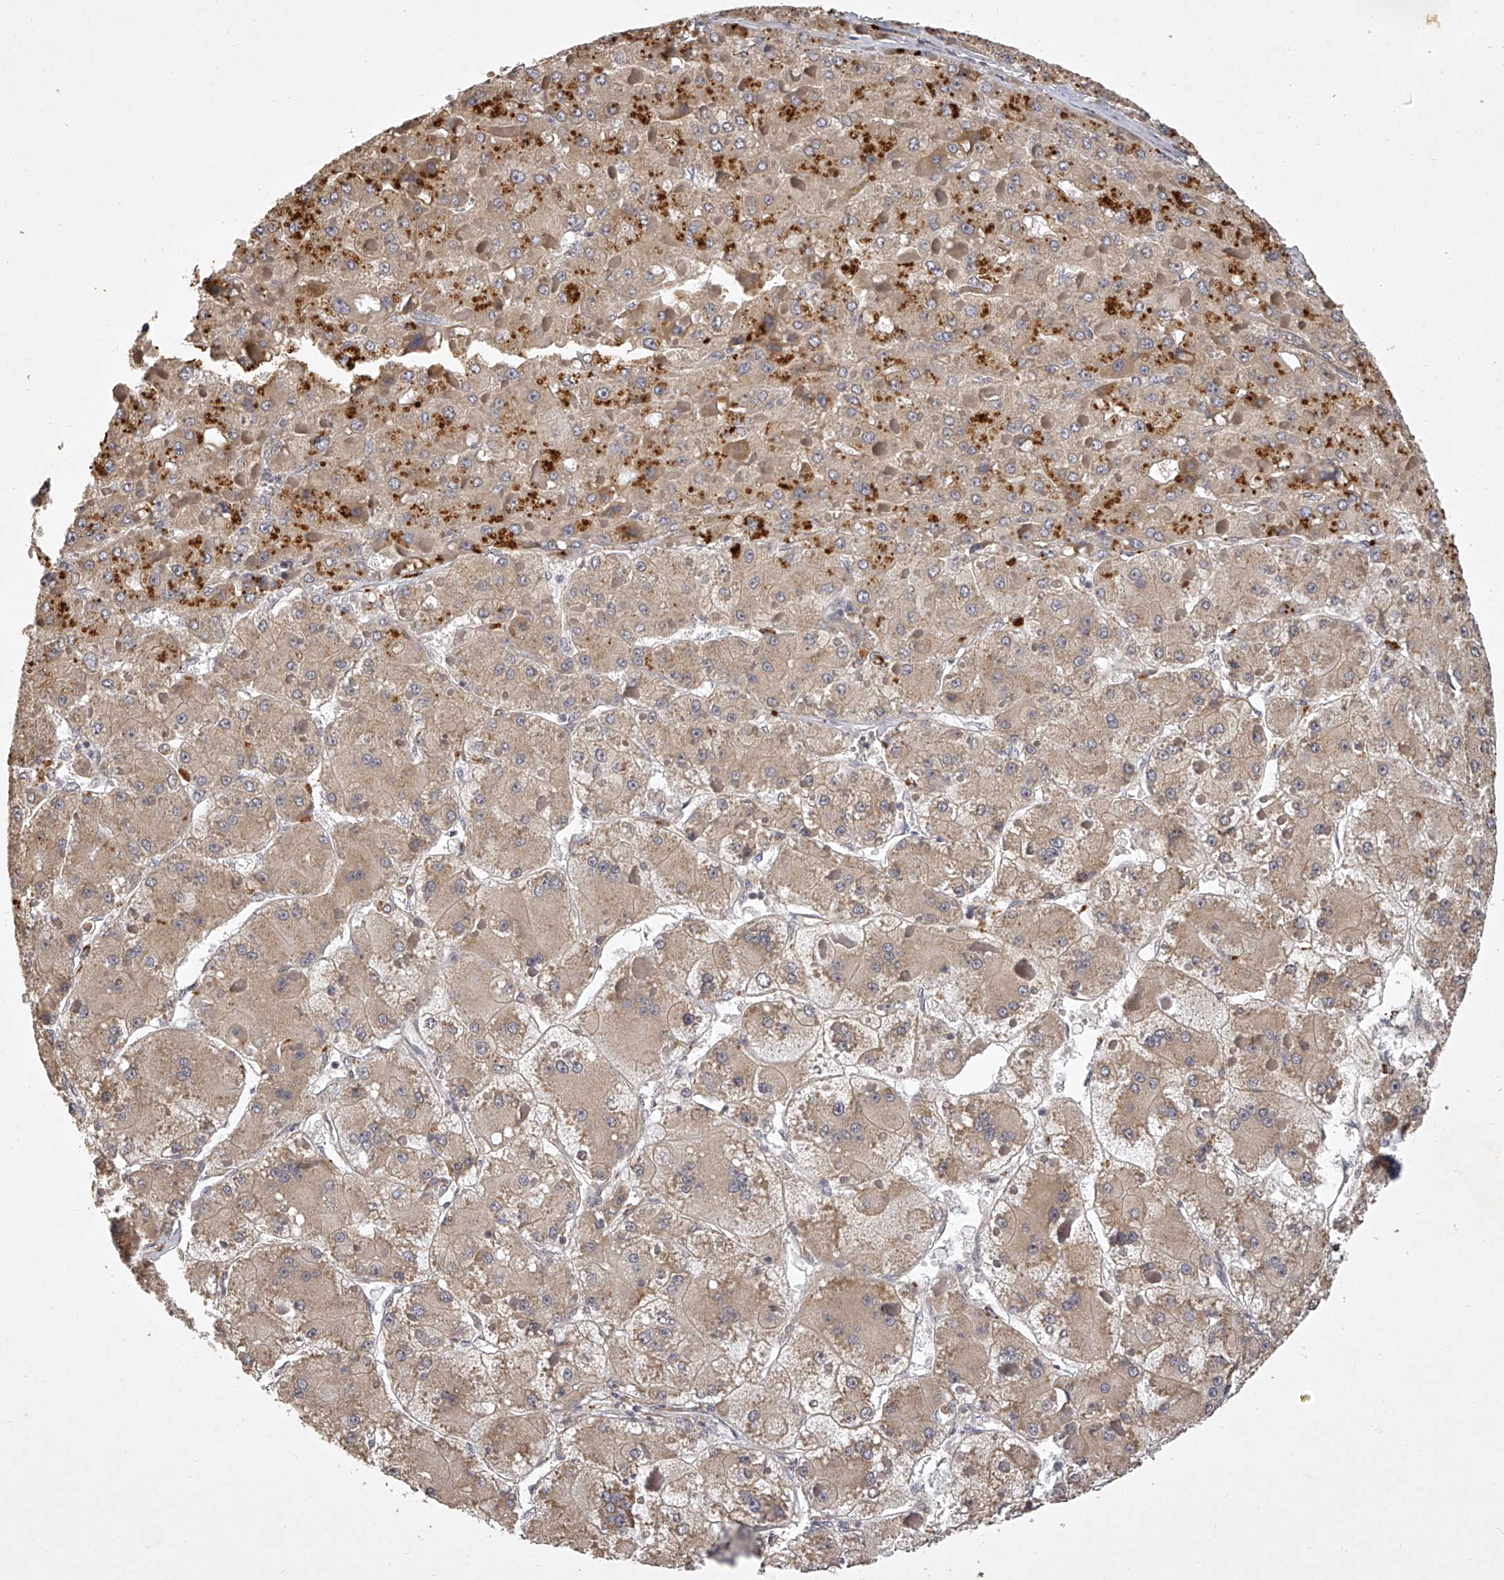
{"staining": {"intensity": "moderate", "quantity": "25%-75%", "location": "cytoplasmic/membranous"}, "tissue": "liver cancer", "cell_type": "Tumor cells", "image_type": "cancer", "snomed": [{"axis": "morphology", "description": "Carcinoma, Hepatocellular, NOS"}, {"axis": "topography", "description": "Liver"}], "caption": "Tumor cells display medium levels of moderate cytoplasmic/membranous expression in approximately 25%-75% of cells in liver hepatocellular carcinoma.", "gene": "DOCK9", "patient": {"sex": "female", "age": 73}}